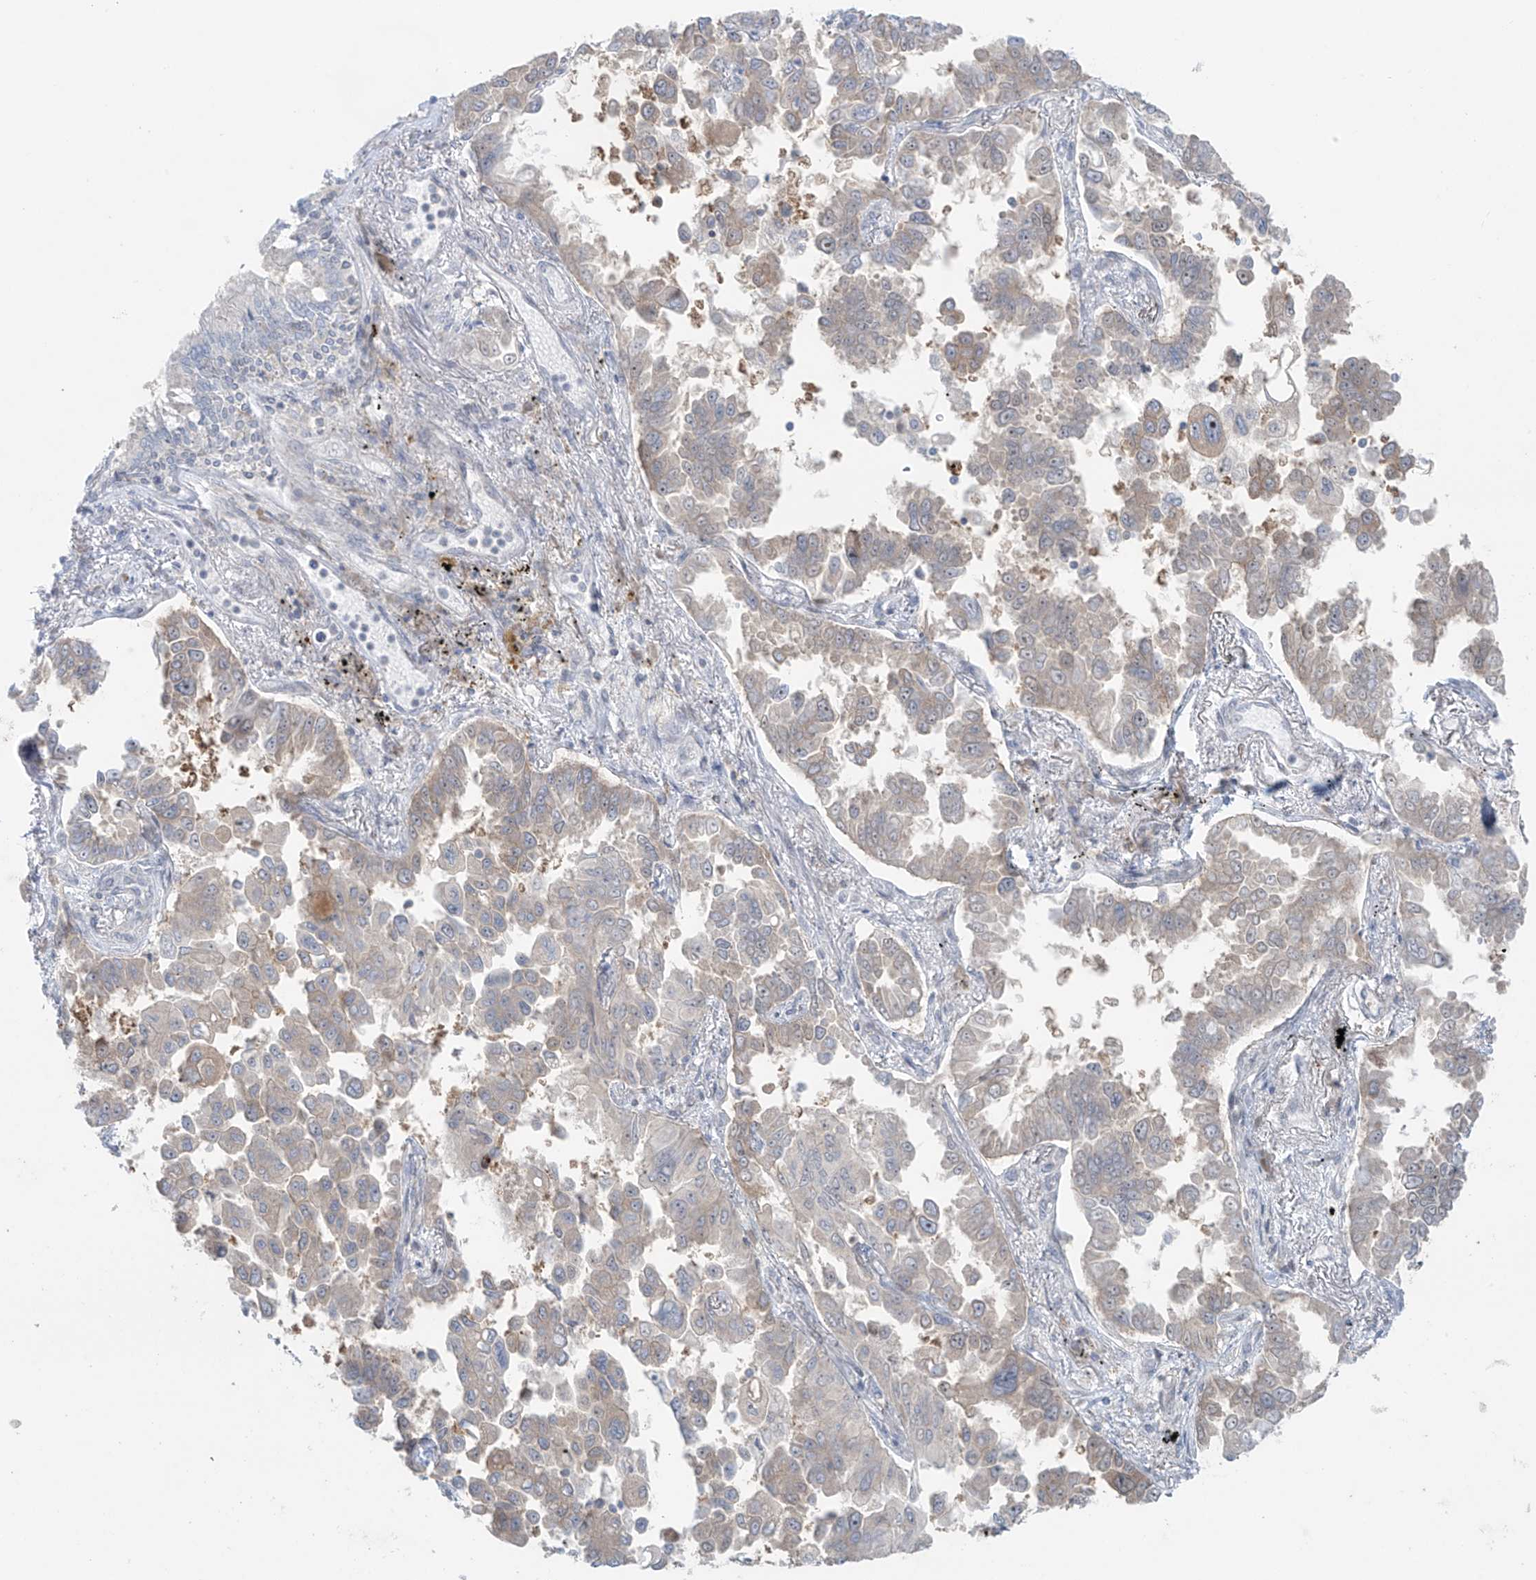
{"staining": {"intensity": "weak", "quantity": "25%-75%", "location": "cytoplasmic/membranous"}, "tissue": "lung cancer", "cell_type": "Tumor cells", "image_type": "cancer", "snomed": [{"axis": "morphology", "description": "Adenocarcinoma, NOS"}, {"axis": "topography", "description": "Lung"}], "caption": "Immunohistochemical staining of human lung cancer (adenocarcinoma) shows low levels of weak cytoplasmic/membranous positivity in approximately 25%-75% of tumor cells.", "gene": "PPAT", "patient": {"sex": "female", "age": 67}}